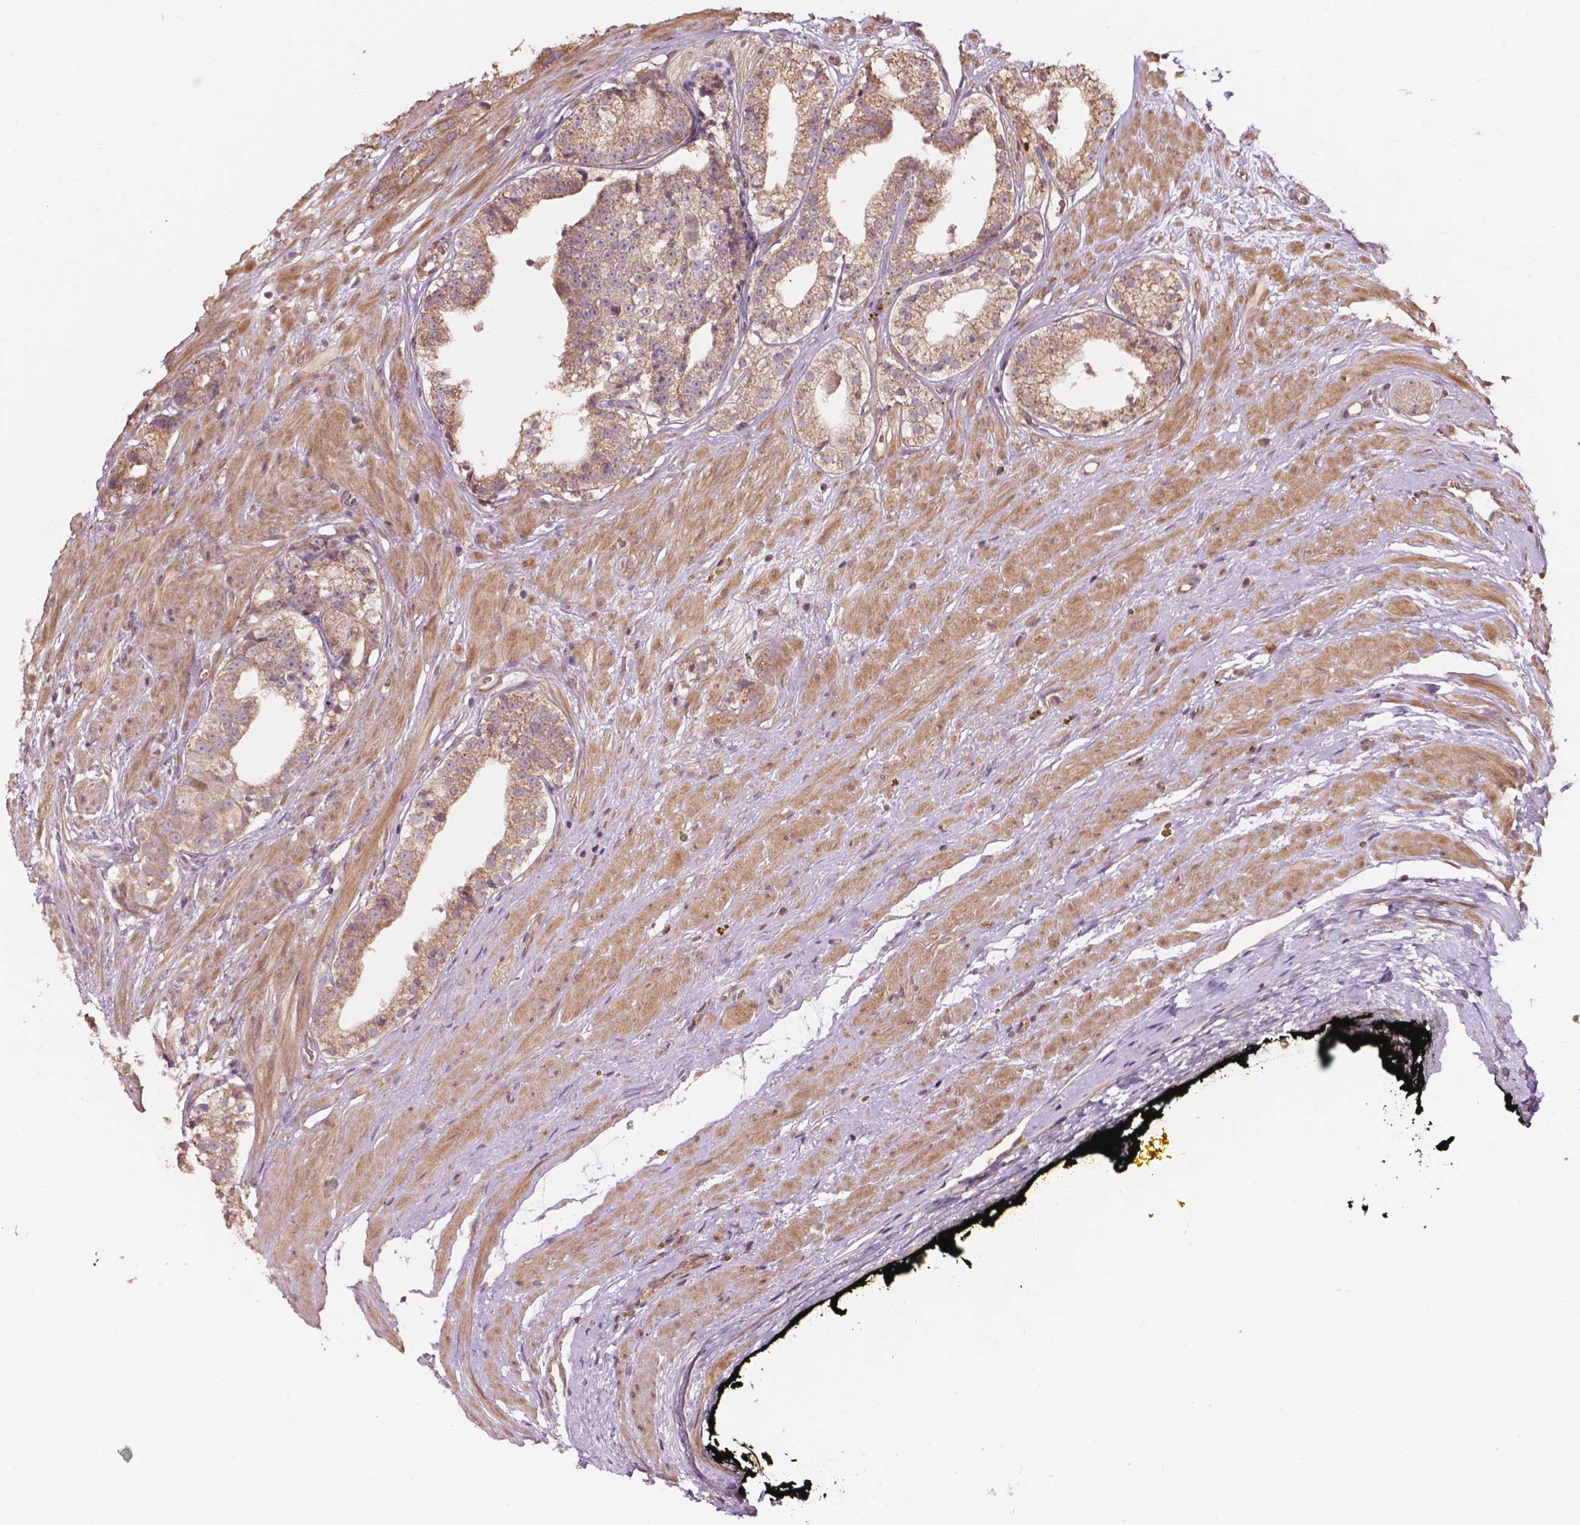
{"staining": {"intensity": "moderate", "quantity": ">75%", "location": "cytoplasmic/membranous"}, "tissue": "prostate cancer", "cell_type": "Tumor cells", "image_type": "cancer", "snomed": [{"axis": "morphology", "description": "Adenocarcinoma, Low grade"}, {"axis": "topography", "description": "Prostate"}], "caption": "Protein expression analysis of human prostate low-grade adenocarcinoma reveals moderate cytoplasmic/membranous staining in approximately >75% of tumor cells. (DAB = brown stain, brightfield microscopy at high magnification).", "gene": "CDC42BPA", "patient": {"sex": "male", "age": 60}}